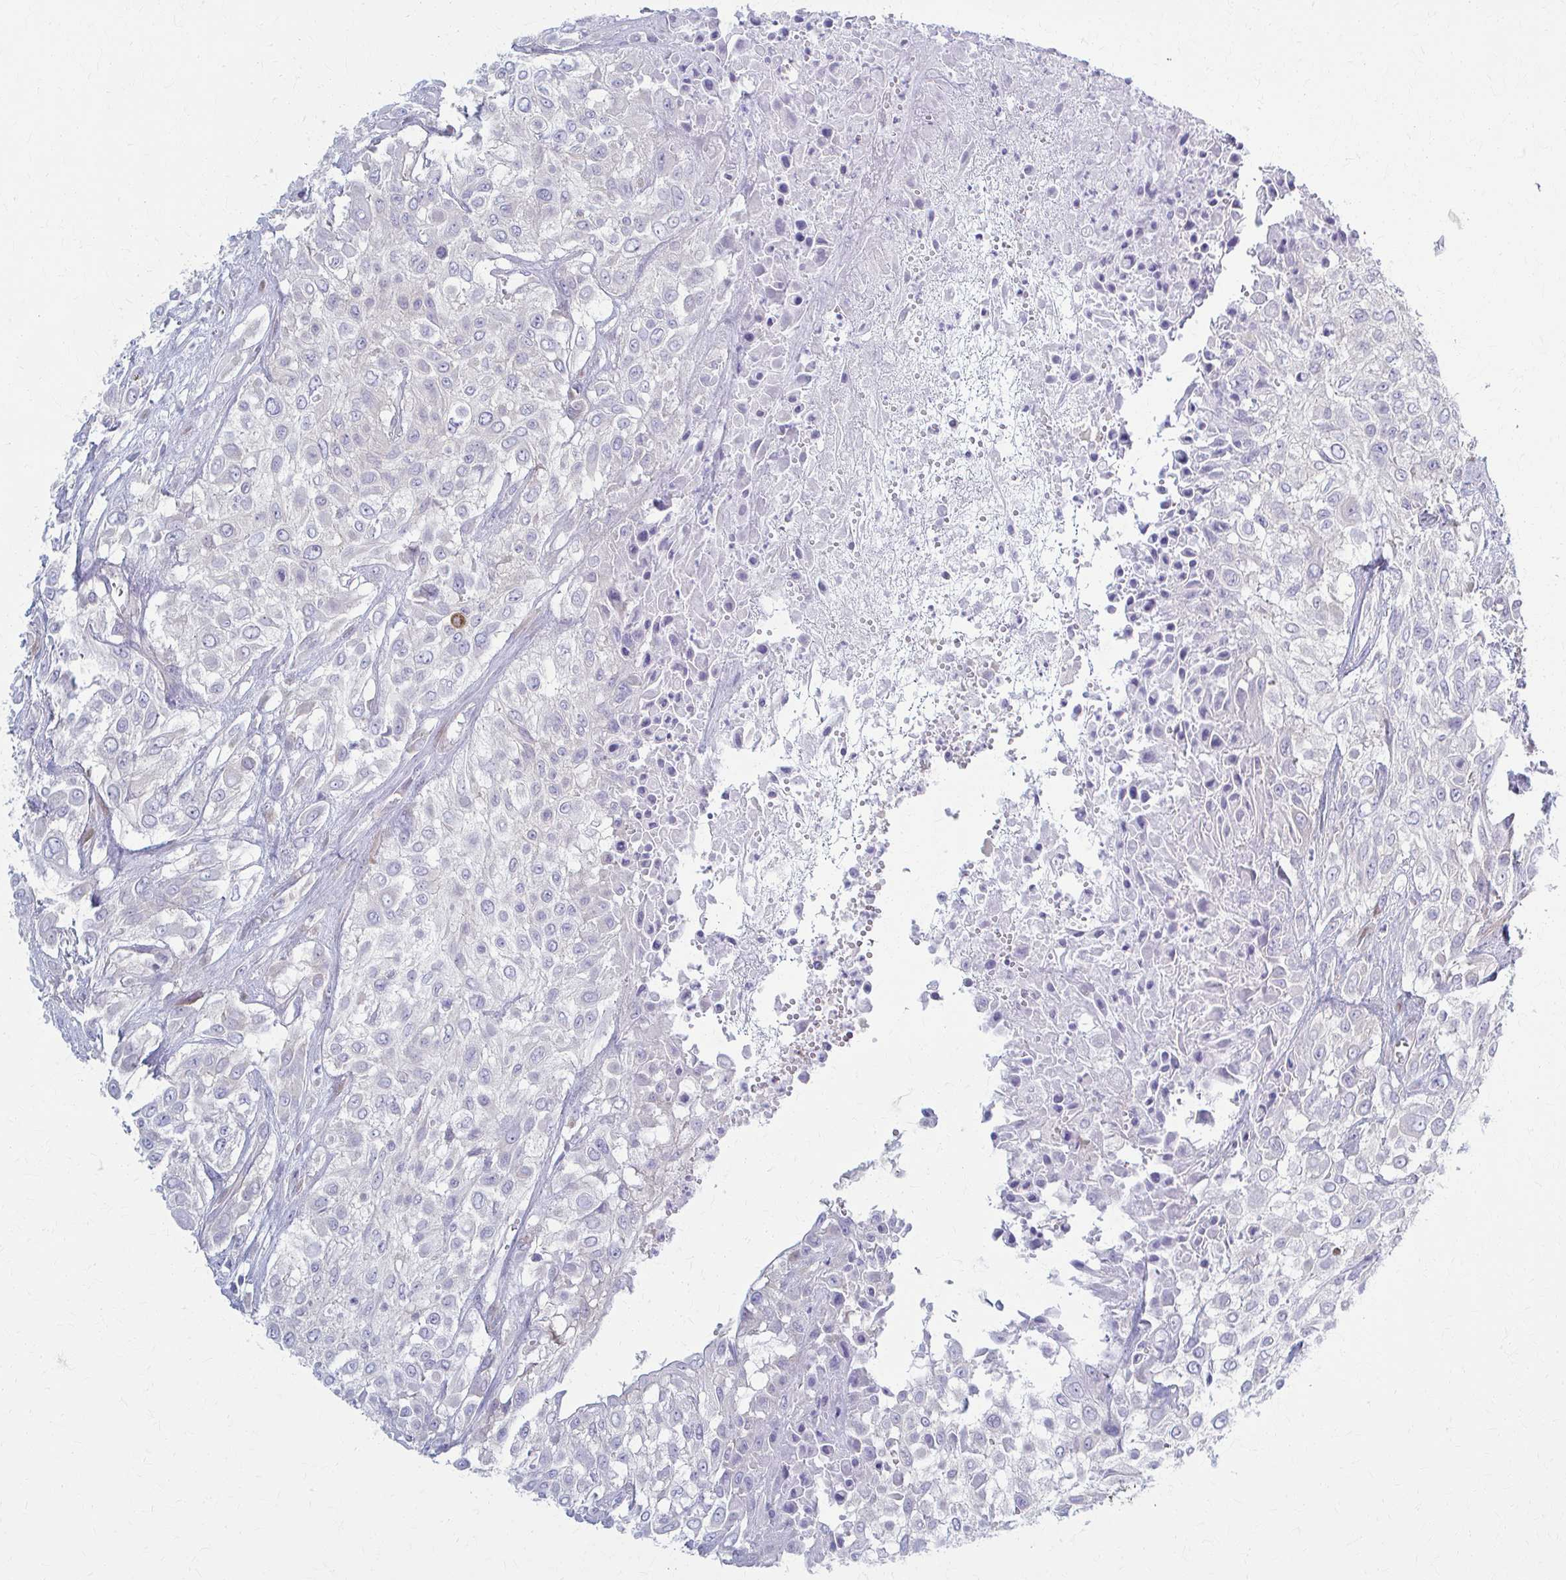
{"staining": {"intensity": "negative", "quantity": "none", "location": "none"}, "tissue": "urothelial cancer", "cell_type": "Tumor cells", "image_type": "cancer", "snomed": [{"axis": "morphology", "description": "Urothelial carcinoma, High grade"}, {"axis": "topography", "description": "Urinary bladder"}], "caption": "Immunohistochemistry photomicrograph of neoplastic tissue: high-grade urothelial carcinoma stained with DAB (3,3'-diaminobenzidine) reveals no significant protein positivity in tumor cells.", "gene": "PRKRA", "patient": {"sex": "male", "age": 57}}